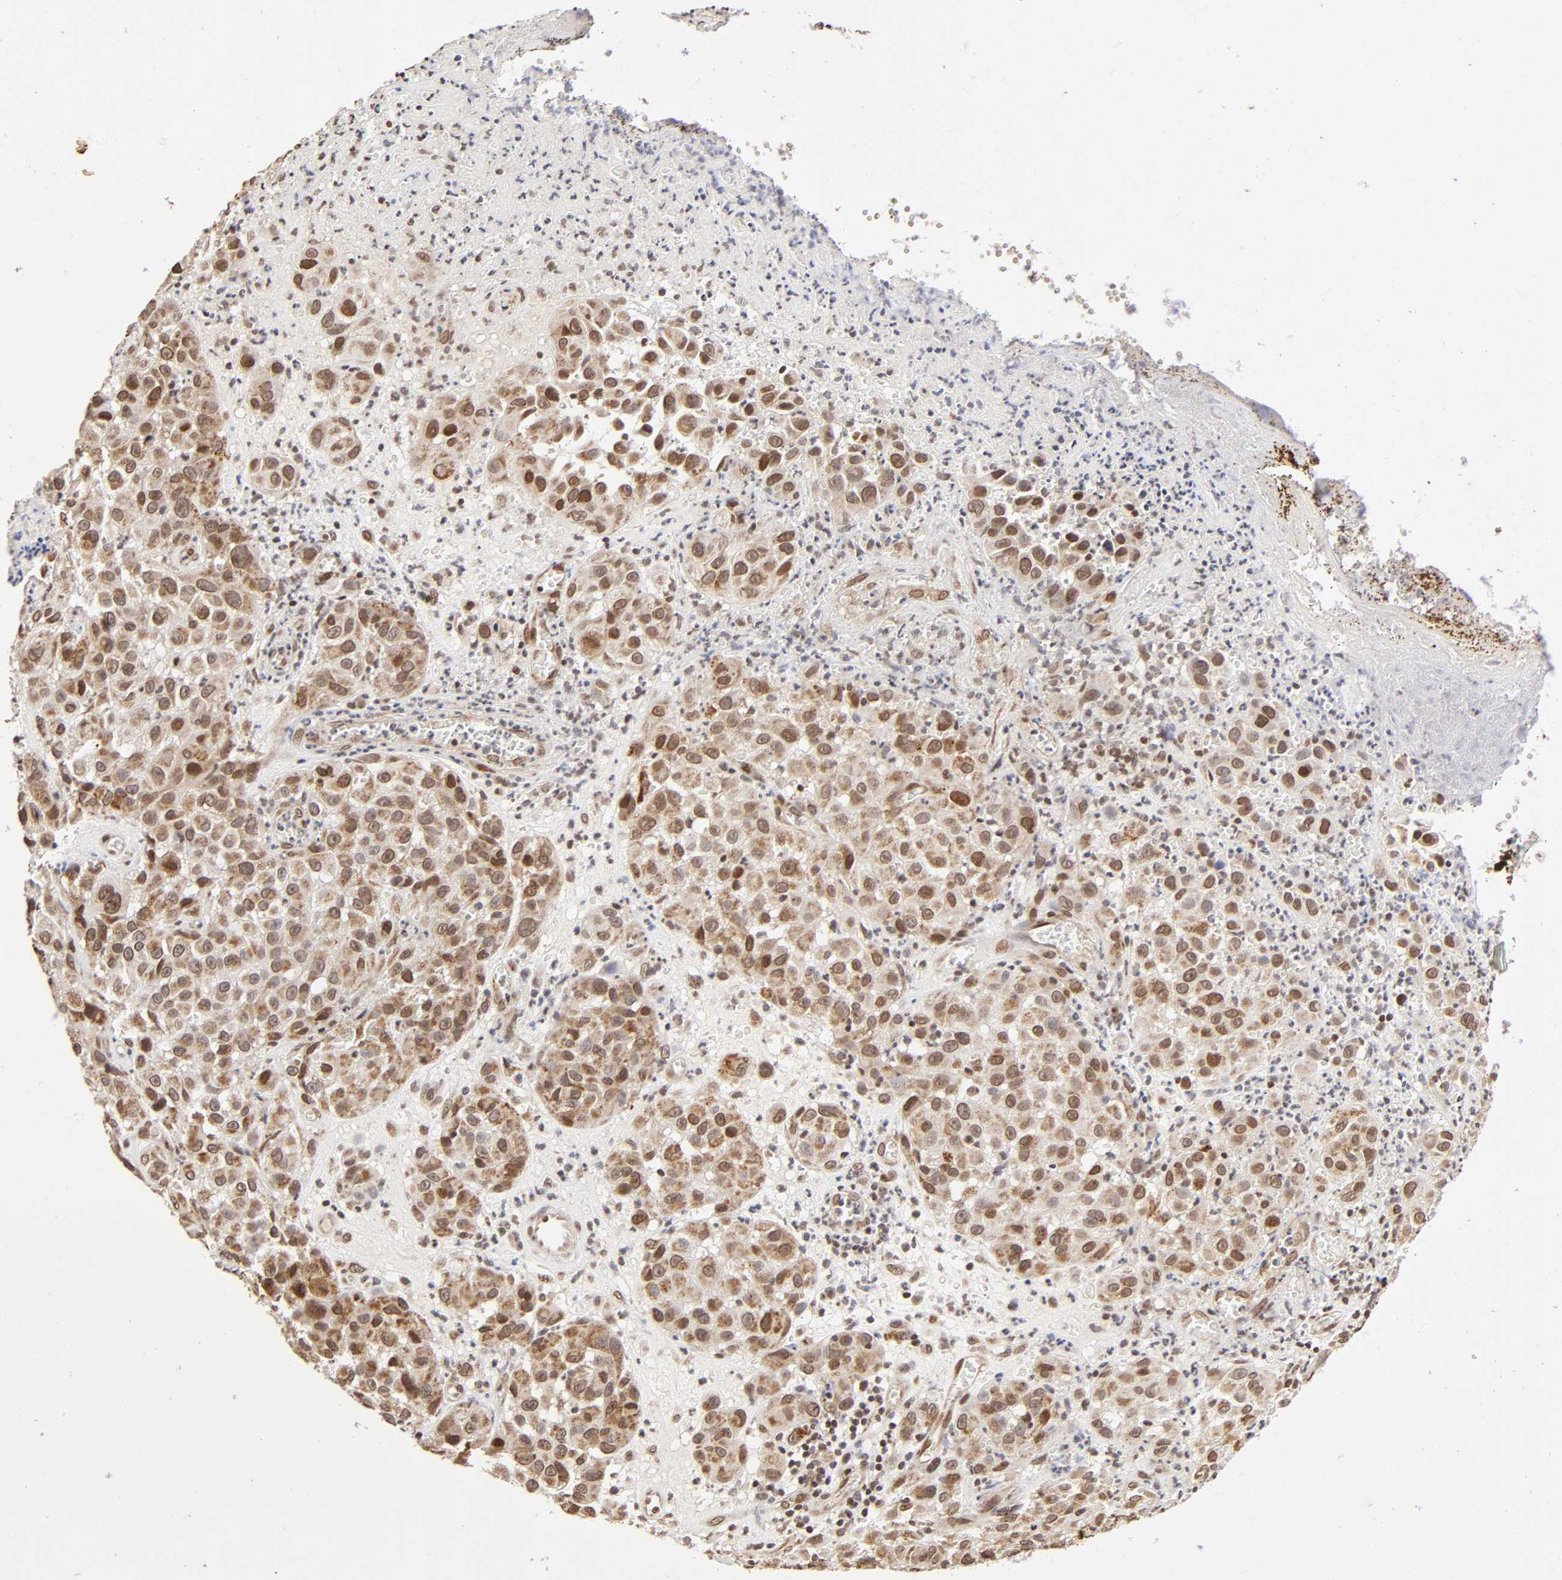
{"staining": {"intensity": "moderate", "quantity": ">75%", "location": "cytoplasmic/membranous,nuclear"}, "tissue": "melanoma", "cell_type": "Tumor cells", "image_type": "cancer", "snomed": [{"axis": "morphology", "description": "Malignant melanoma, NOS"}, {"axis": "topography", "description": "Skin"}], "caption": "Protein analysis of melanoma tissue reveals moderate cytoplasmic/membranous and nuclear staining in about >75% of tumor cells.", "gene": "MLLT6", "patient": {"sex": "female", "age": 21}}